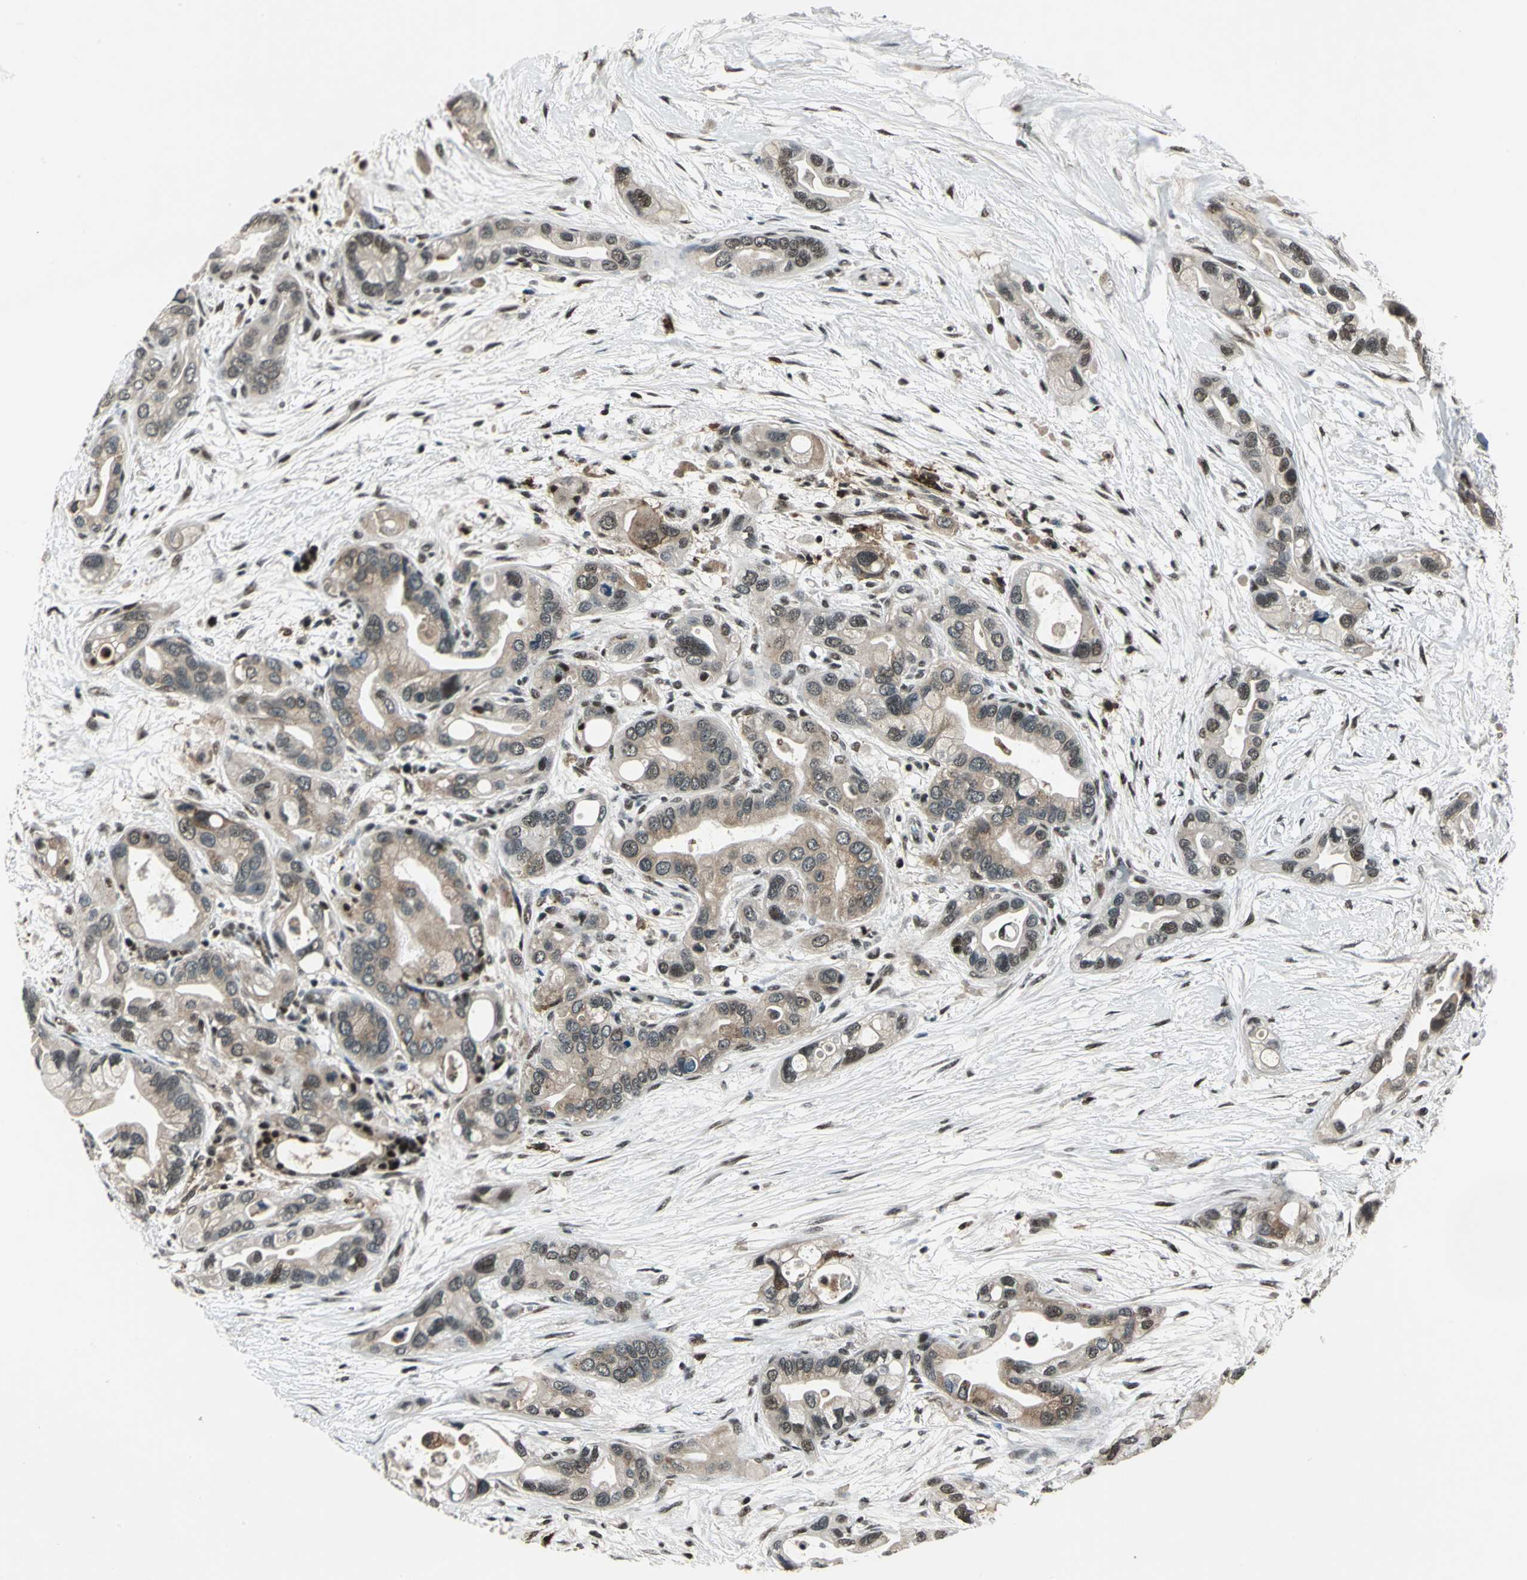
{"staining": {"intensity": "weak", "quantity": ">75%", "location": "cytoplasmic/membranous,nuclear"}, "tissue": "pancreatic cancer", "cell_type": "Tumor cells", "image_type": "cancer", "snomed": [{"axis": "morphology", "description": "Adenocarcinoma, NOS"}, {"axis": "topography", "description": "Pancreas"}], "caption": "Immunohistochemical staining of pancreatic cancer (adenocarcinoma) exhibits weak cytoplasmic/membranous and nuclear protein staining in about >75% of tumor cells.", "gene": "NR2C2", "patient": {"sex": "female", "age": 77}}